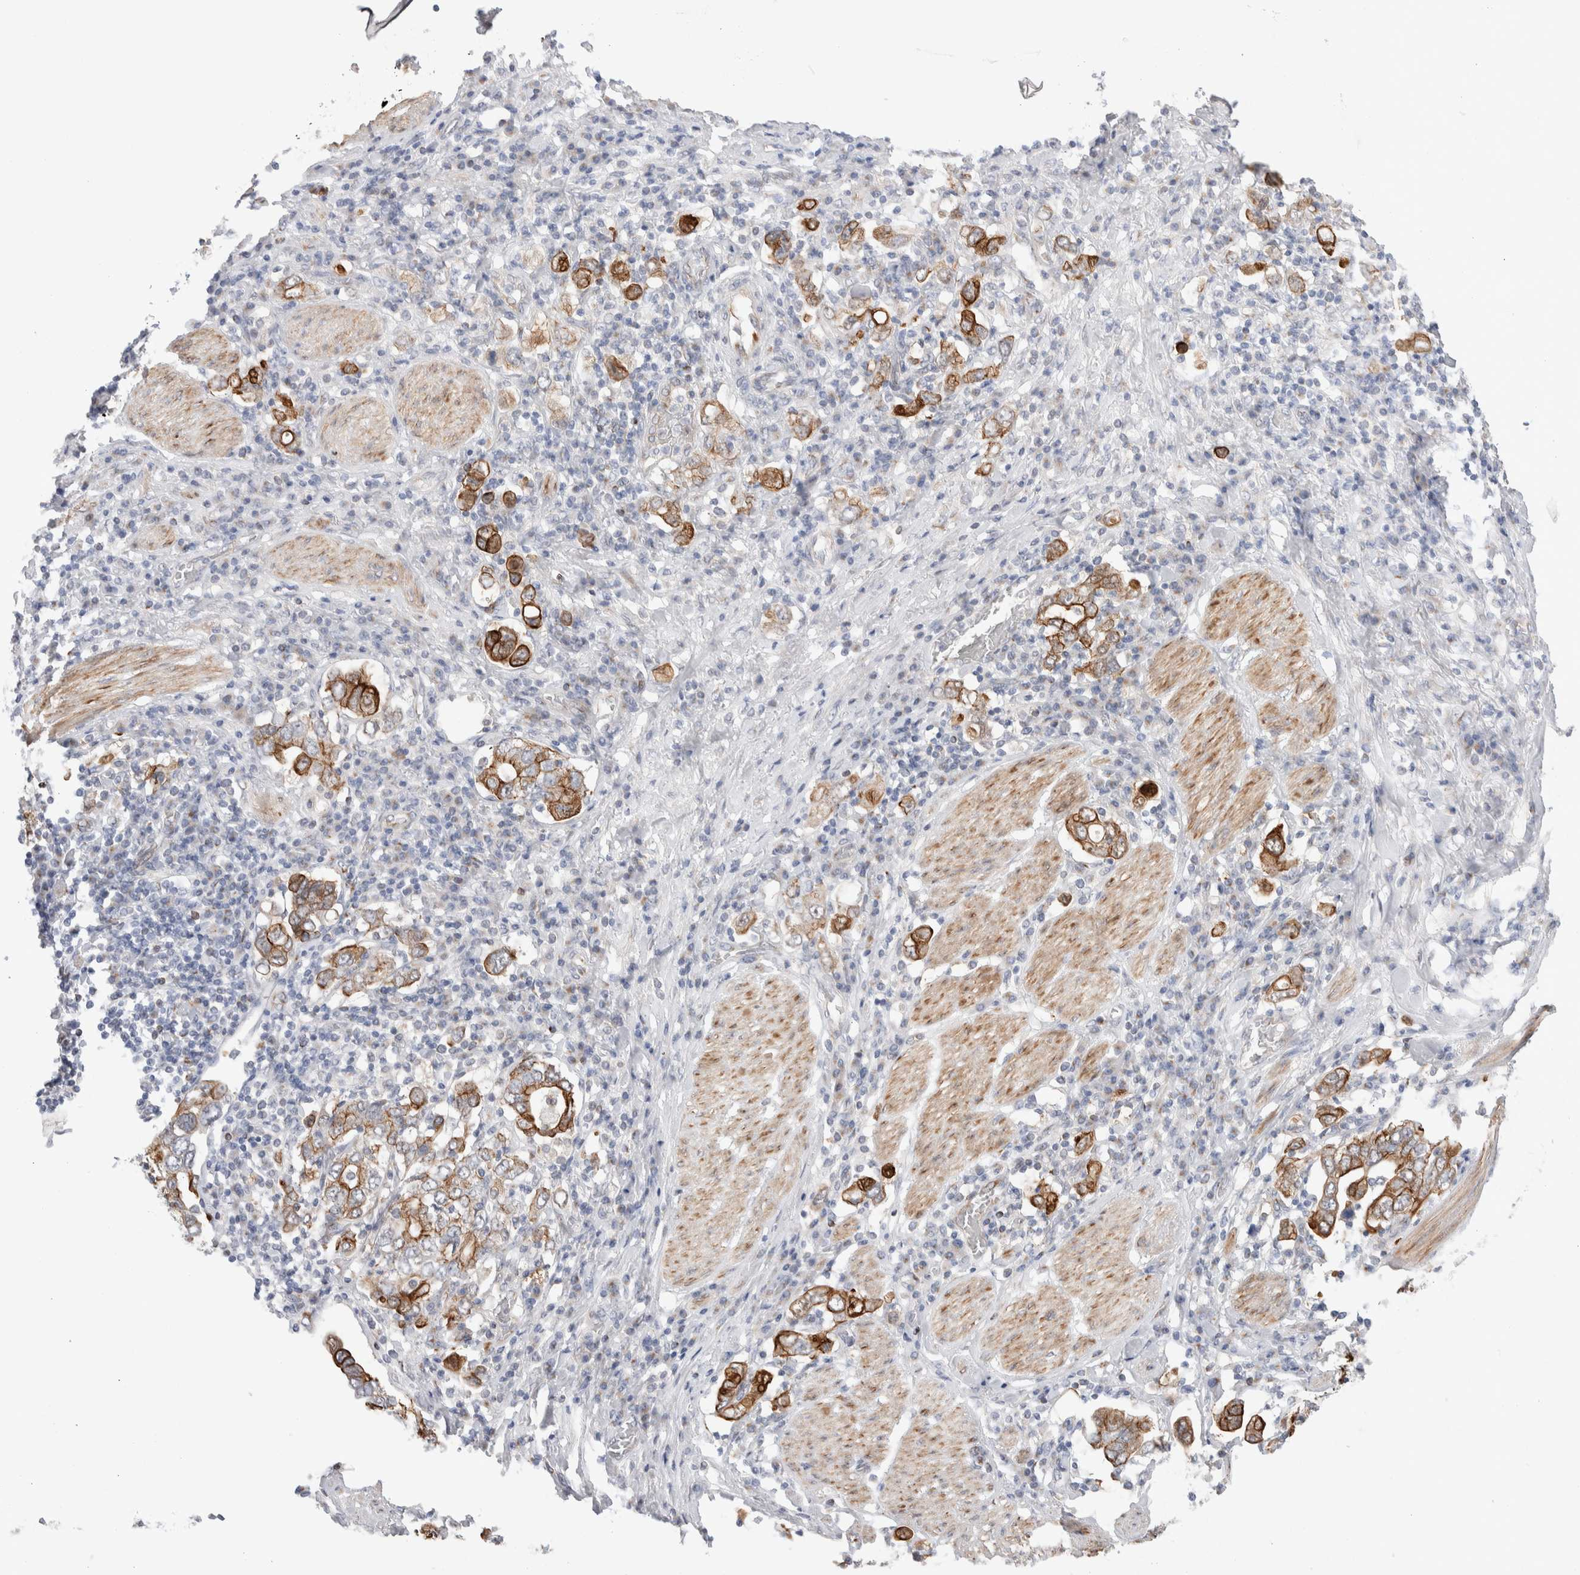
{"staining": {"intensity": "strong", "quantity": ">75%", "location": "cytoplasmic/membranous"}, "tissue": "stomach cancer", "cell_type": "Tumor cells", "image_type": "cancer", "snomed": [{"axis": "morphology", "description": "Adenocarcinoma, NOS"}, {"axis": "topography", "description": "Stomach, upper"}], "caption": "Protein staining demonstrates strong cytoplasmic/membranous positivity in approximately >75% of tumor cells in adenocarcinoma (stomach).", "gene": "C1orf112", "patient": {"sex": "male", "age": 62}}